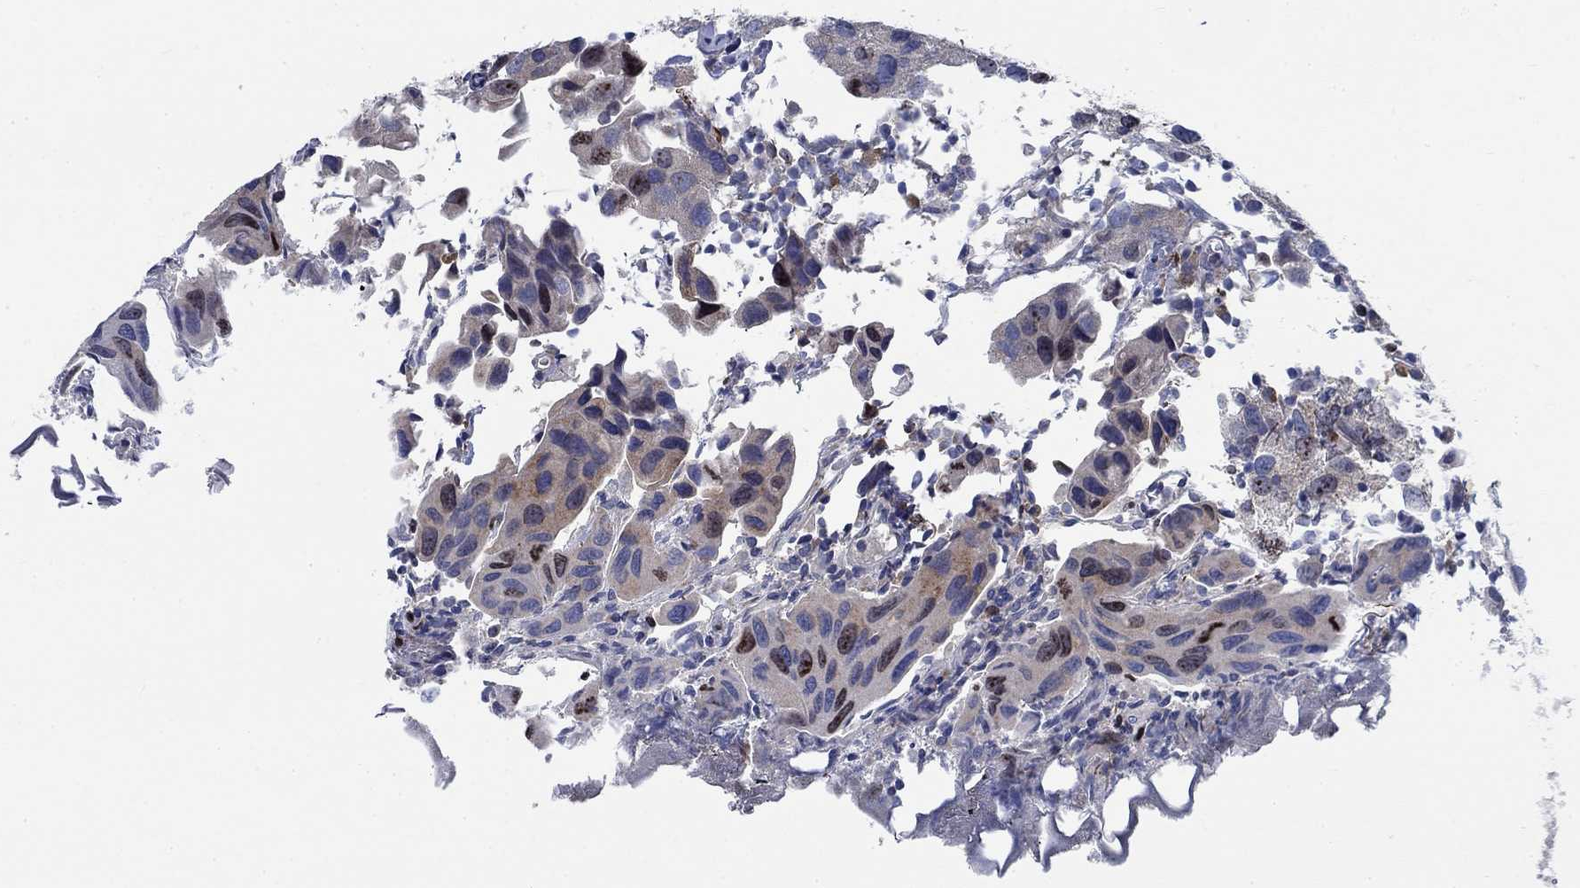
{"staining": {"intensity": "weak", "quantity": "<25%", "location": "nuclear"}, "tissue": "urothelial cancer", "cell_type": "Tumor cells", "image_type": "cancer", "snomed": [{"axis": "morphology", "description": "Urothelial carcinoma, High grade"}, {"axis": "topography", "description": "Urinary bladder"}], "caption": "High-grade urothelial carcinoma was stained to show a protein in brown. There is no significant positivity in tumor cells. (Brightfield microscopy of DAB immunohistochemistry at high magnification).", "gene": "MMP24", "patient": {"sex": "male", "age": 79}}